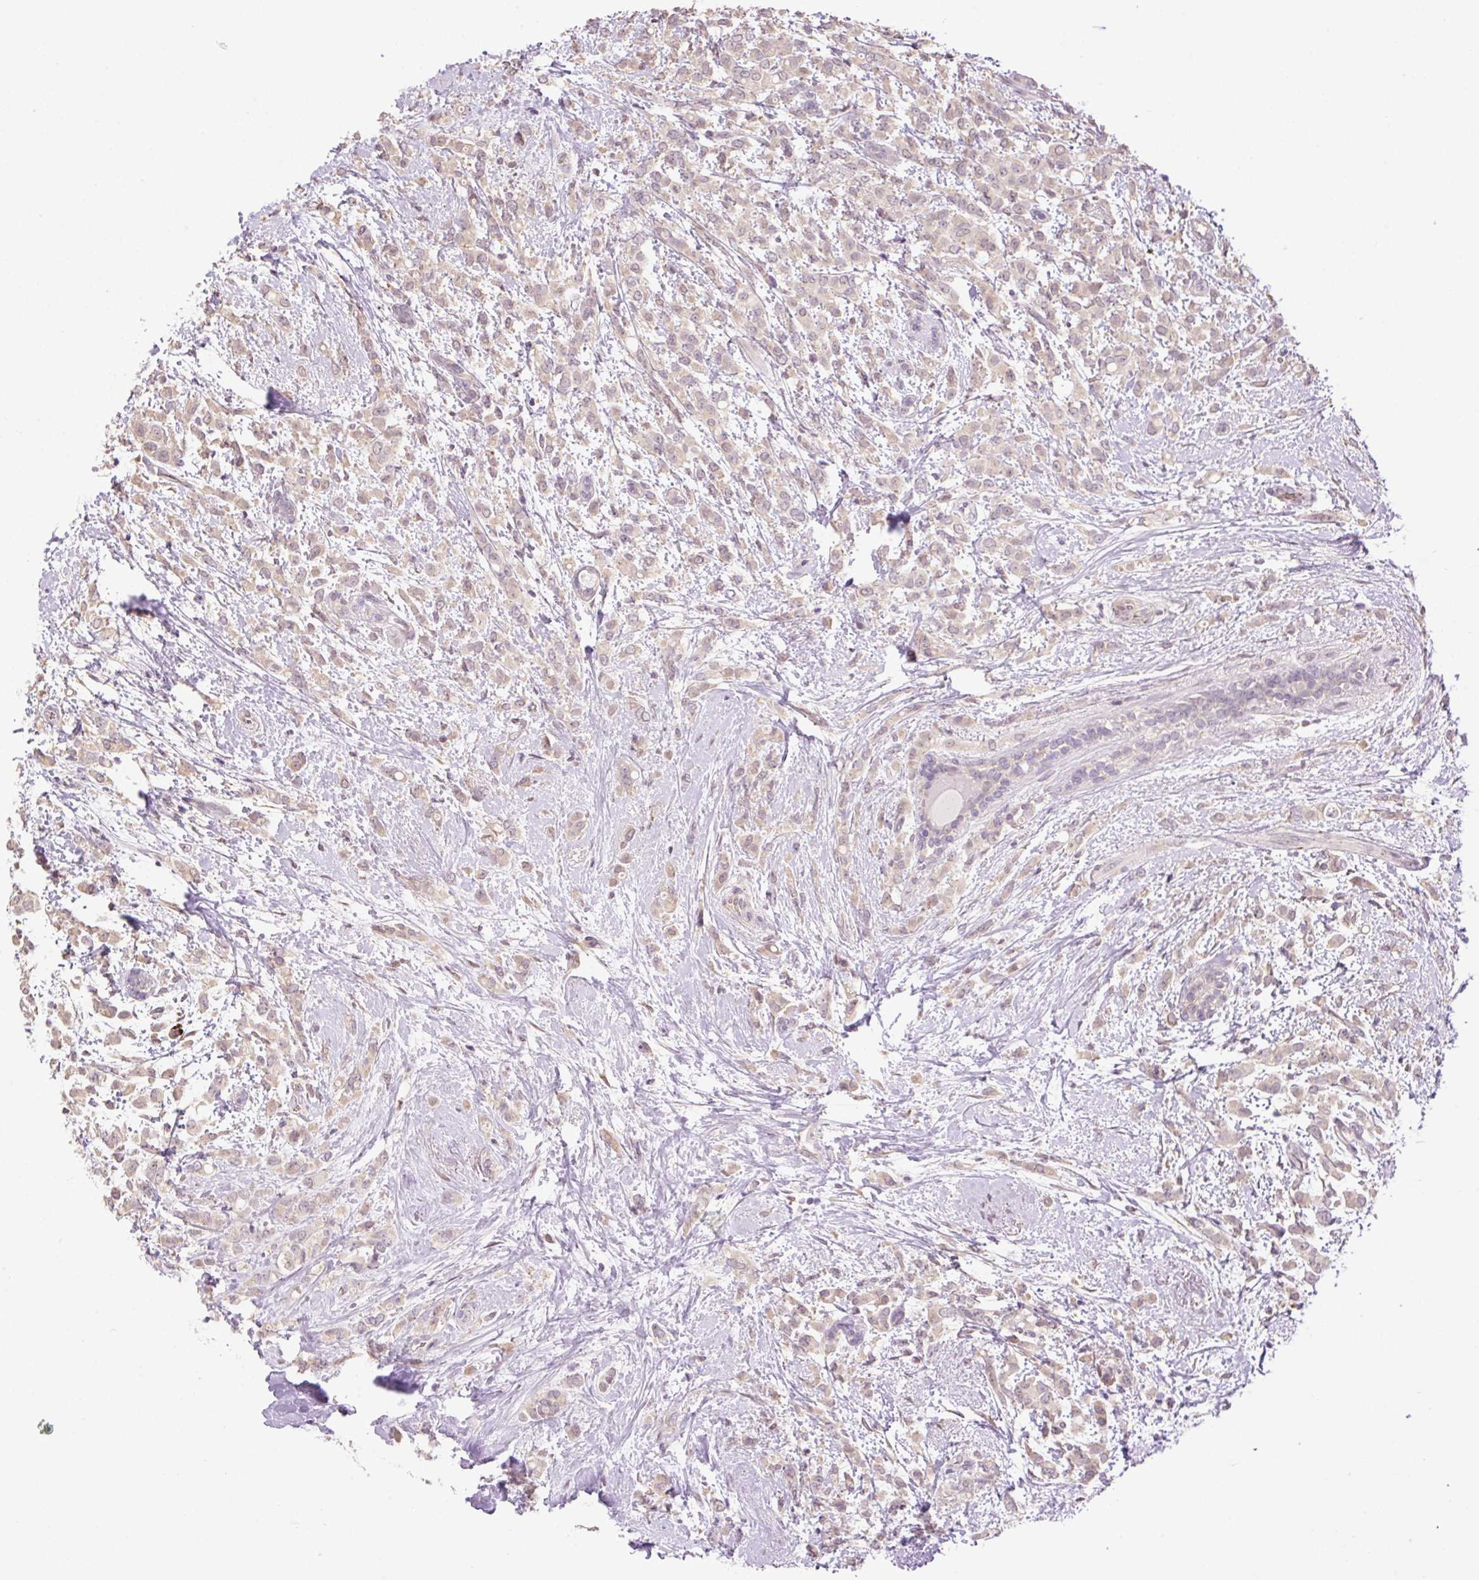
{"staining": {"intensity": "weak", "quantity": "25%-75%", "location": "cytoplasmic/membranous"}, "tissue": "breast cancer", "cell_type": "Tumor cells", "image_type": "cancer", "snomed": [{"axis": "morphology", "description": "Lobular carcinoma"}, {"axis": "topography", "description": "Breast"}], "caption": "High-power microscopy captured an immunohistochemistry (IHC) image of breast lobular carcinoma, revealing weak cytoplasmic/membranous expression in approximately 25%-75% of tumor cells.", "gene": "HABP4", "patient": {"sex": "female", "age": 68}}